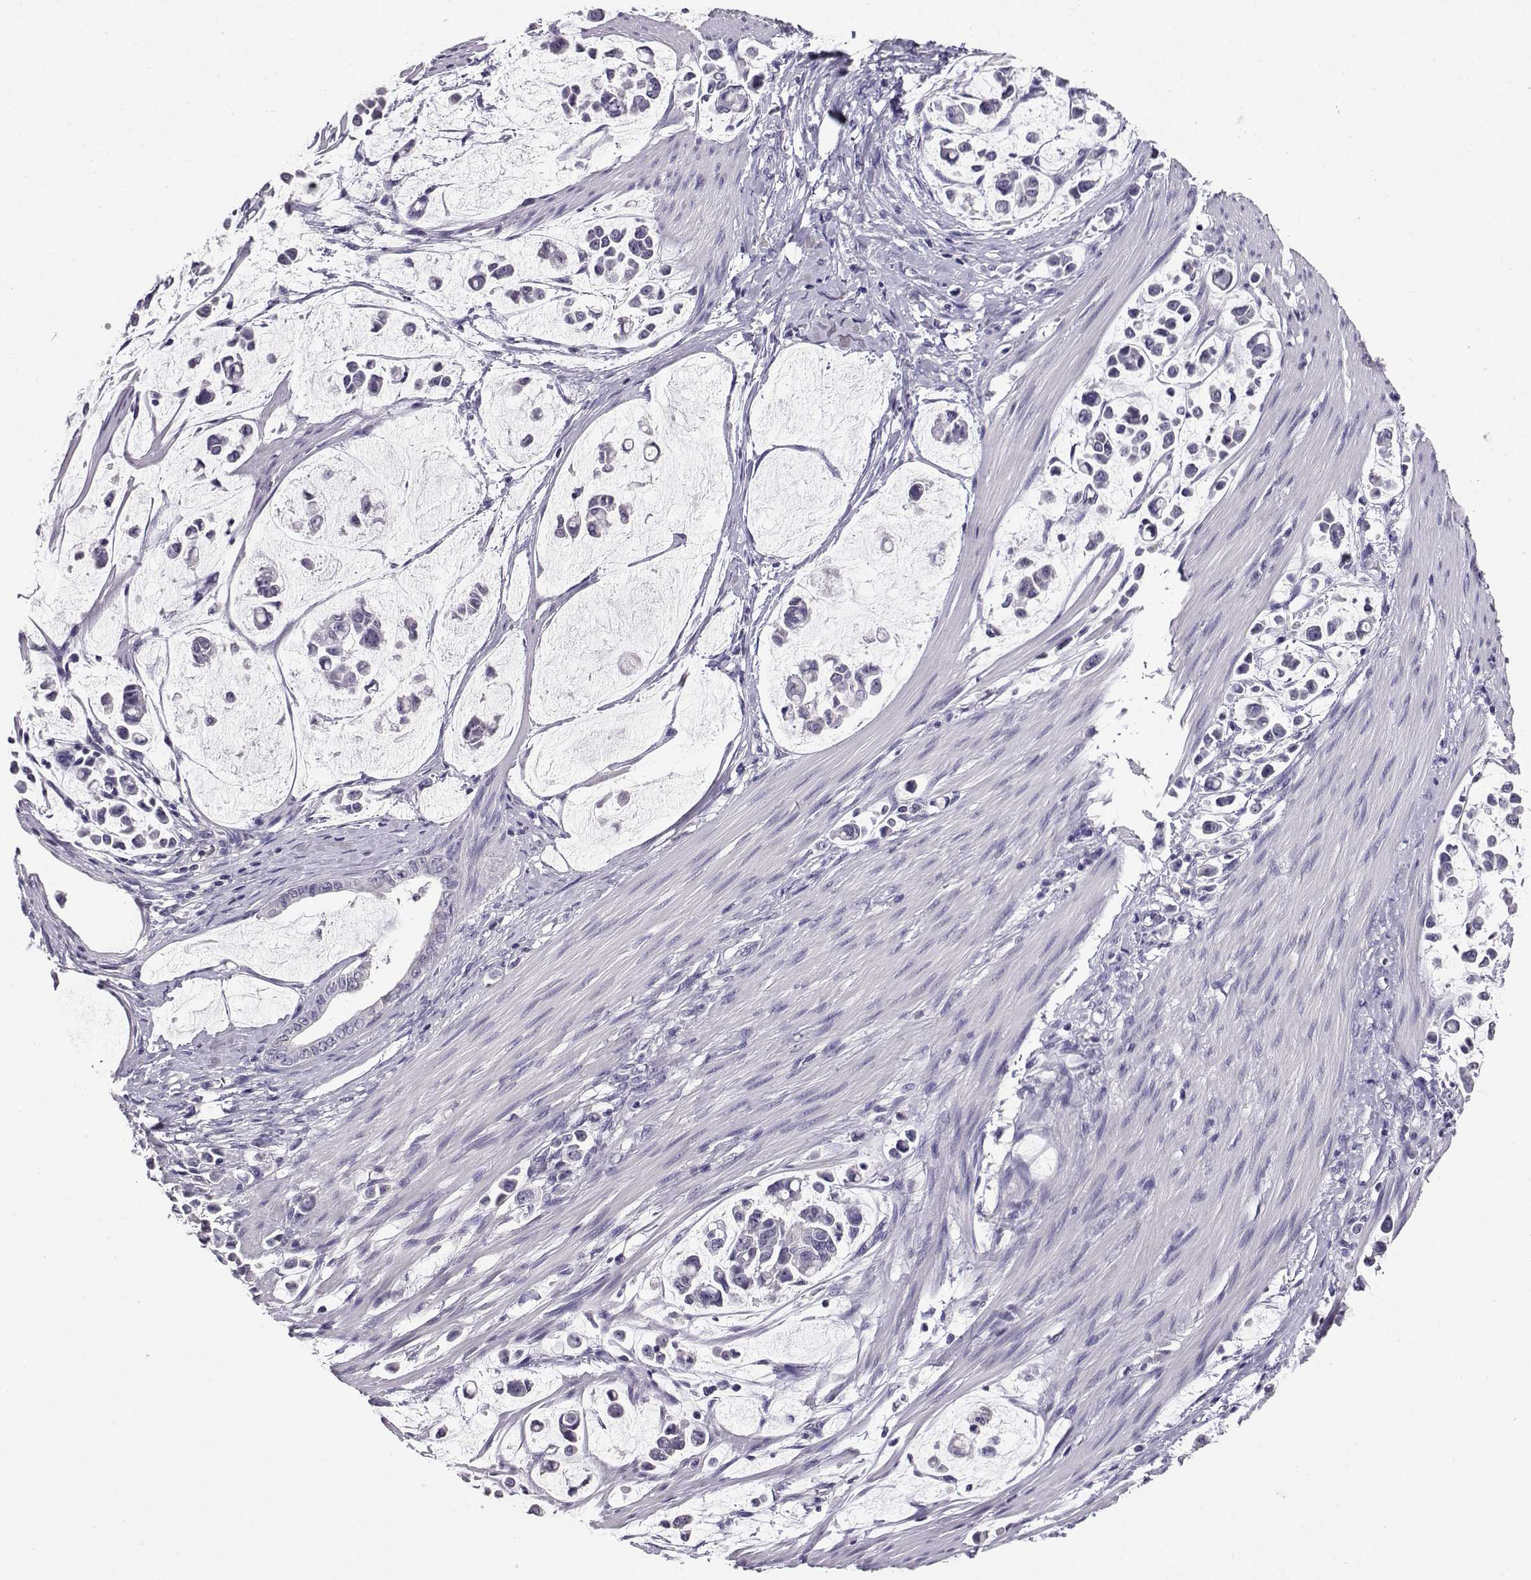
{"staining": {"intensity": "negative", "quantity": "none", "location": "none"}, "tissue": "stomach cancer", "cell_type": "Tumor cells", "image_type": "cancer", "snomed": [{"axis": "morphology", "description": "Adenocarcinoma, NOS"}, {"axis": "topography", "description": "Stomach"}], "caption": "This is an immunohistochemistry histopathology image of stomach cancer (adenocarcinoma). There is no staining in tumor cells.", "gene": "SPAG11B", "patient": {"sex": "male", "age": 82}}